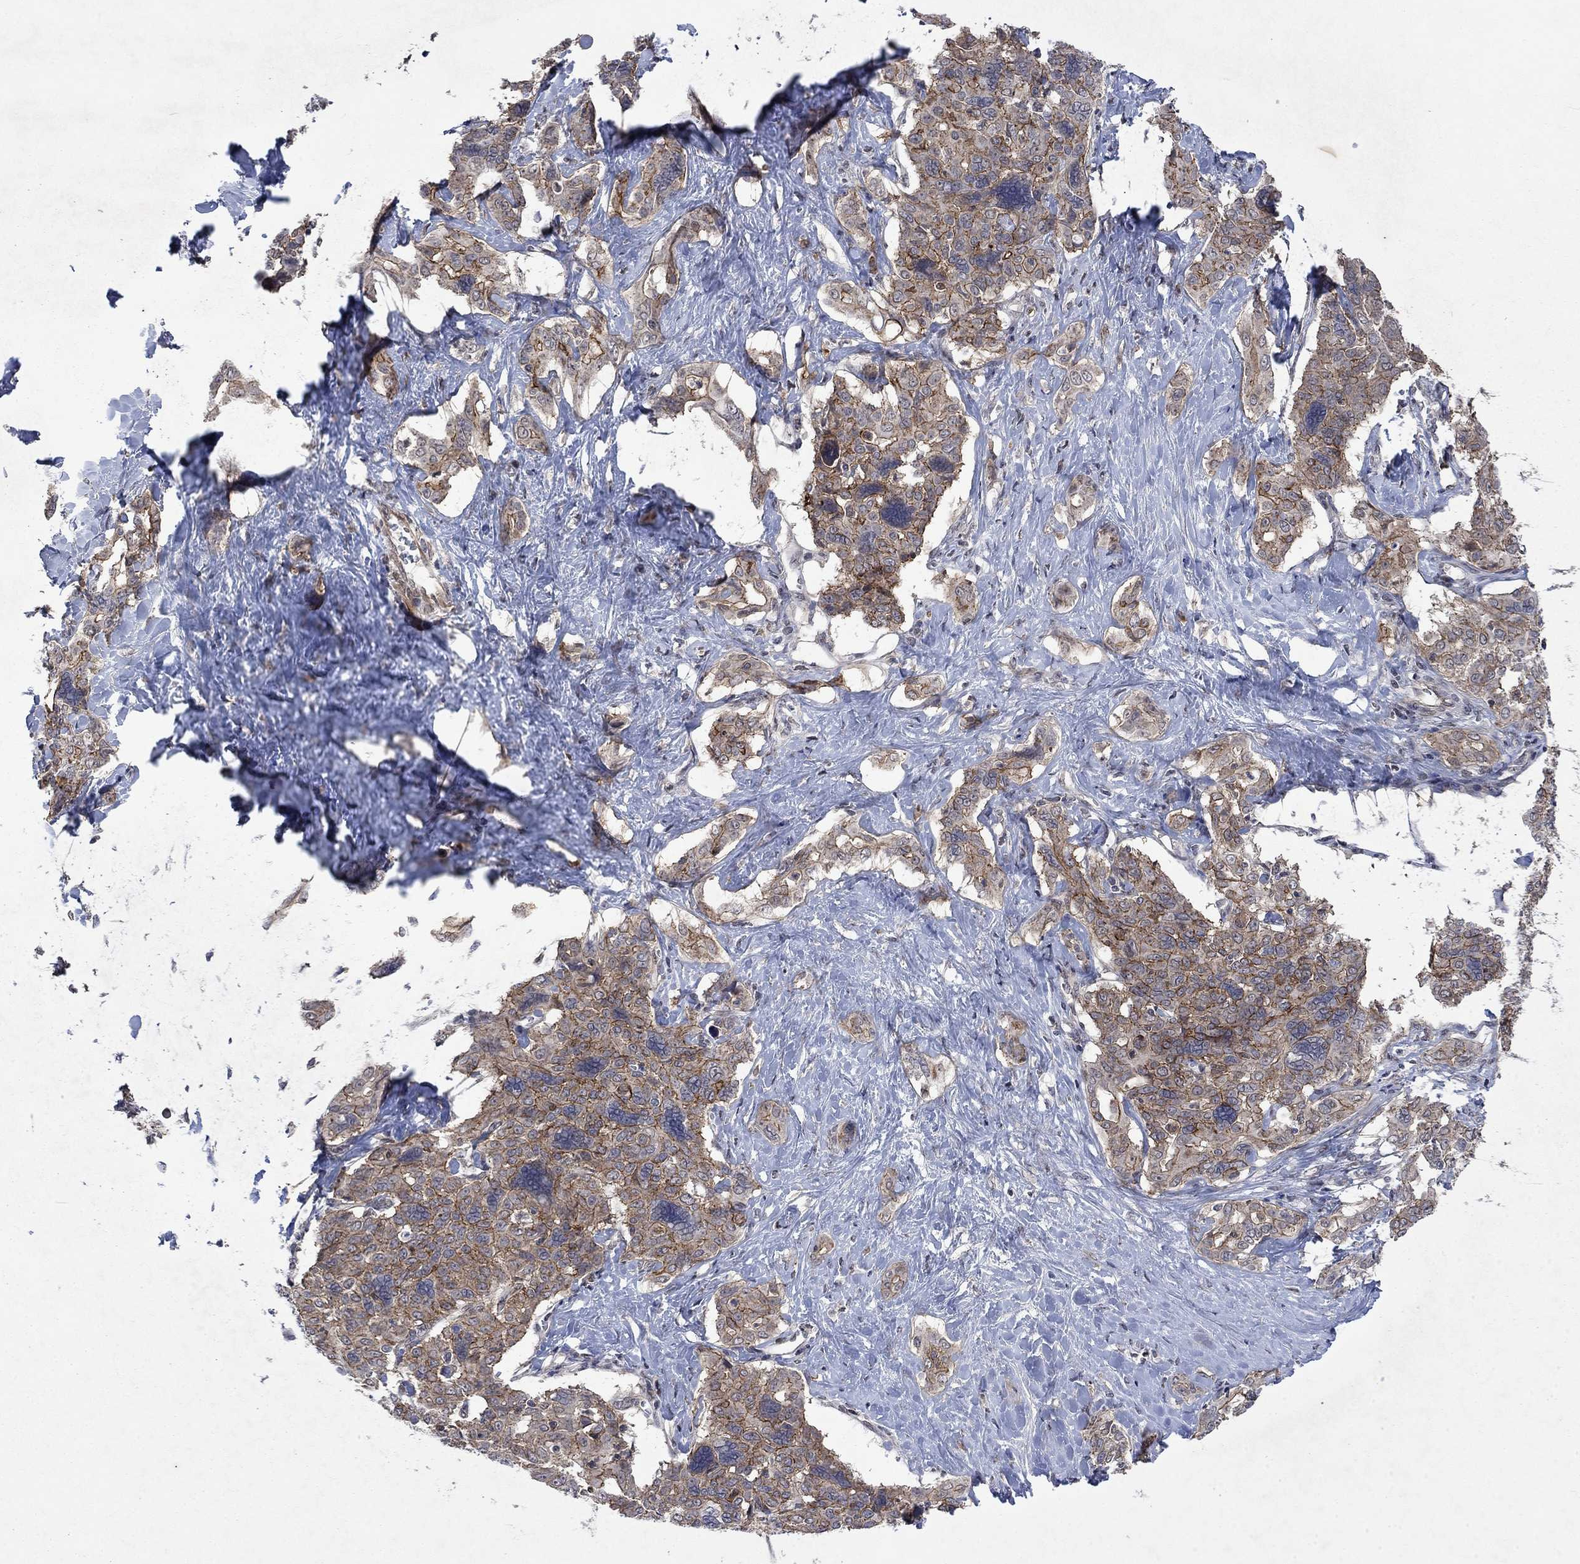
{"staining": {"intensity": "strong", "quantity": "<25%", "location": "cytoplasmic/membranous"}, "tissue": "liver cancer", "cell_type": "Tumor cells", "image_type": "cancer", "snomed": [{"axis": "morphology", "description": "Cholangiocarcinoma"}, {"axis": "topography", "description": "Liver"}], "caption": "Human liver cancer (cholangiocarcinoma) stained for a protein (brown) displays strong cytoplasmic/membranous positive expression in about <25% of tumor cells.", "gene": "PPP1R9A", "patient": {"sex": "female", "age": 47}}